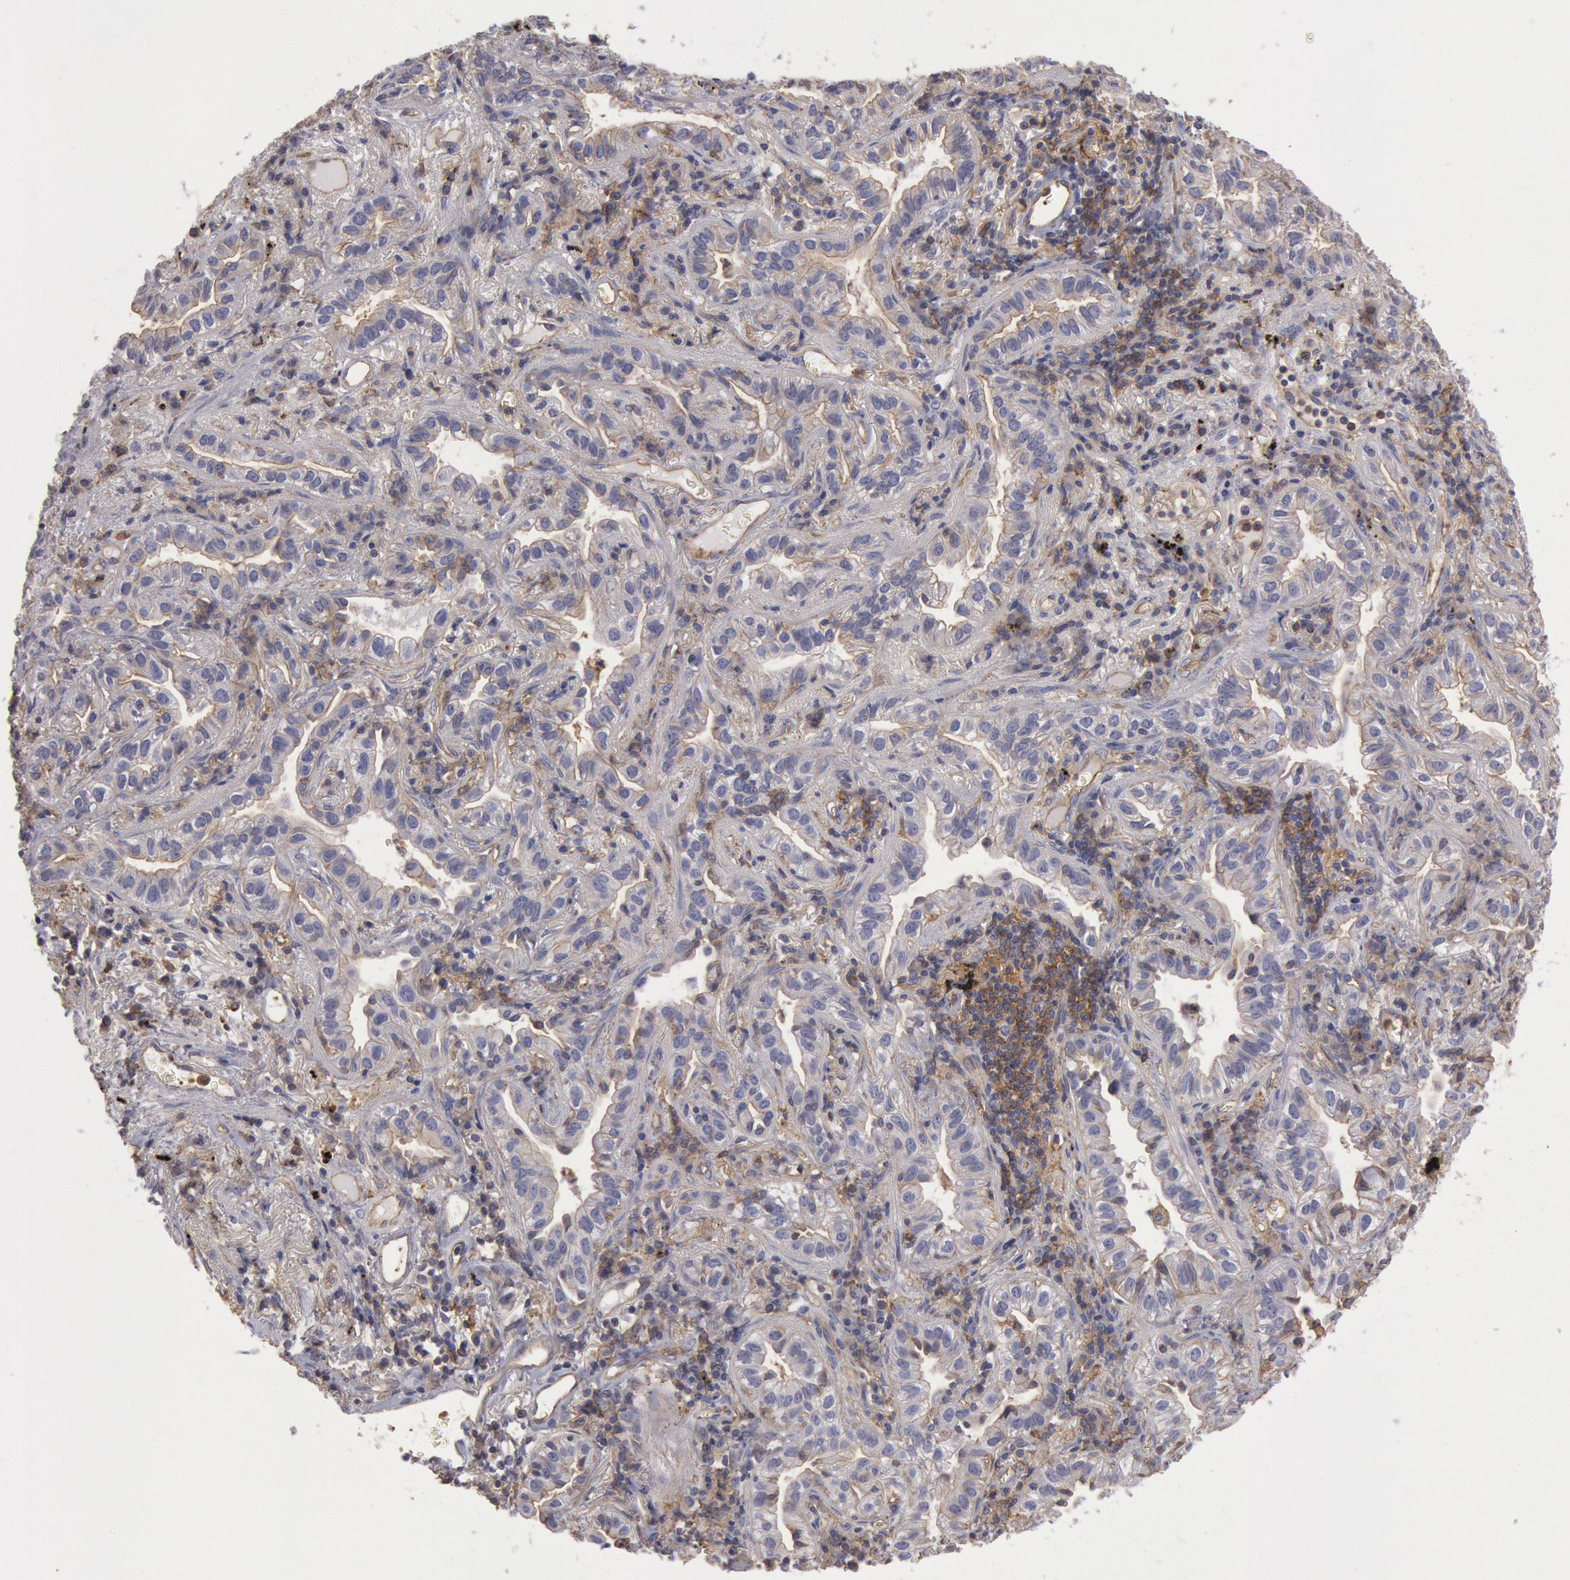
{"staining": {"intensity": "moderate", "quantity": "25%-75%", "location": "cytoplasmic/membranous"}, "tissue": "lung cancer", "cell_type": "Tumor cells", "image_type": "cancer", "snomed": [{"axis": "morphology", "description": "Adenocarcinoma, NOS"}, {"axis": "topography", "description": "Lung"}], "caption": "An image of adenocarcinoma (lung) stained for a protein reveals moderate cytoplasmic/membranous brown staining in tumor cells.", "gene": "SNAP23", "patient": {"sex": "female", "age": 50}}